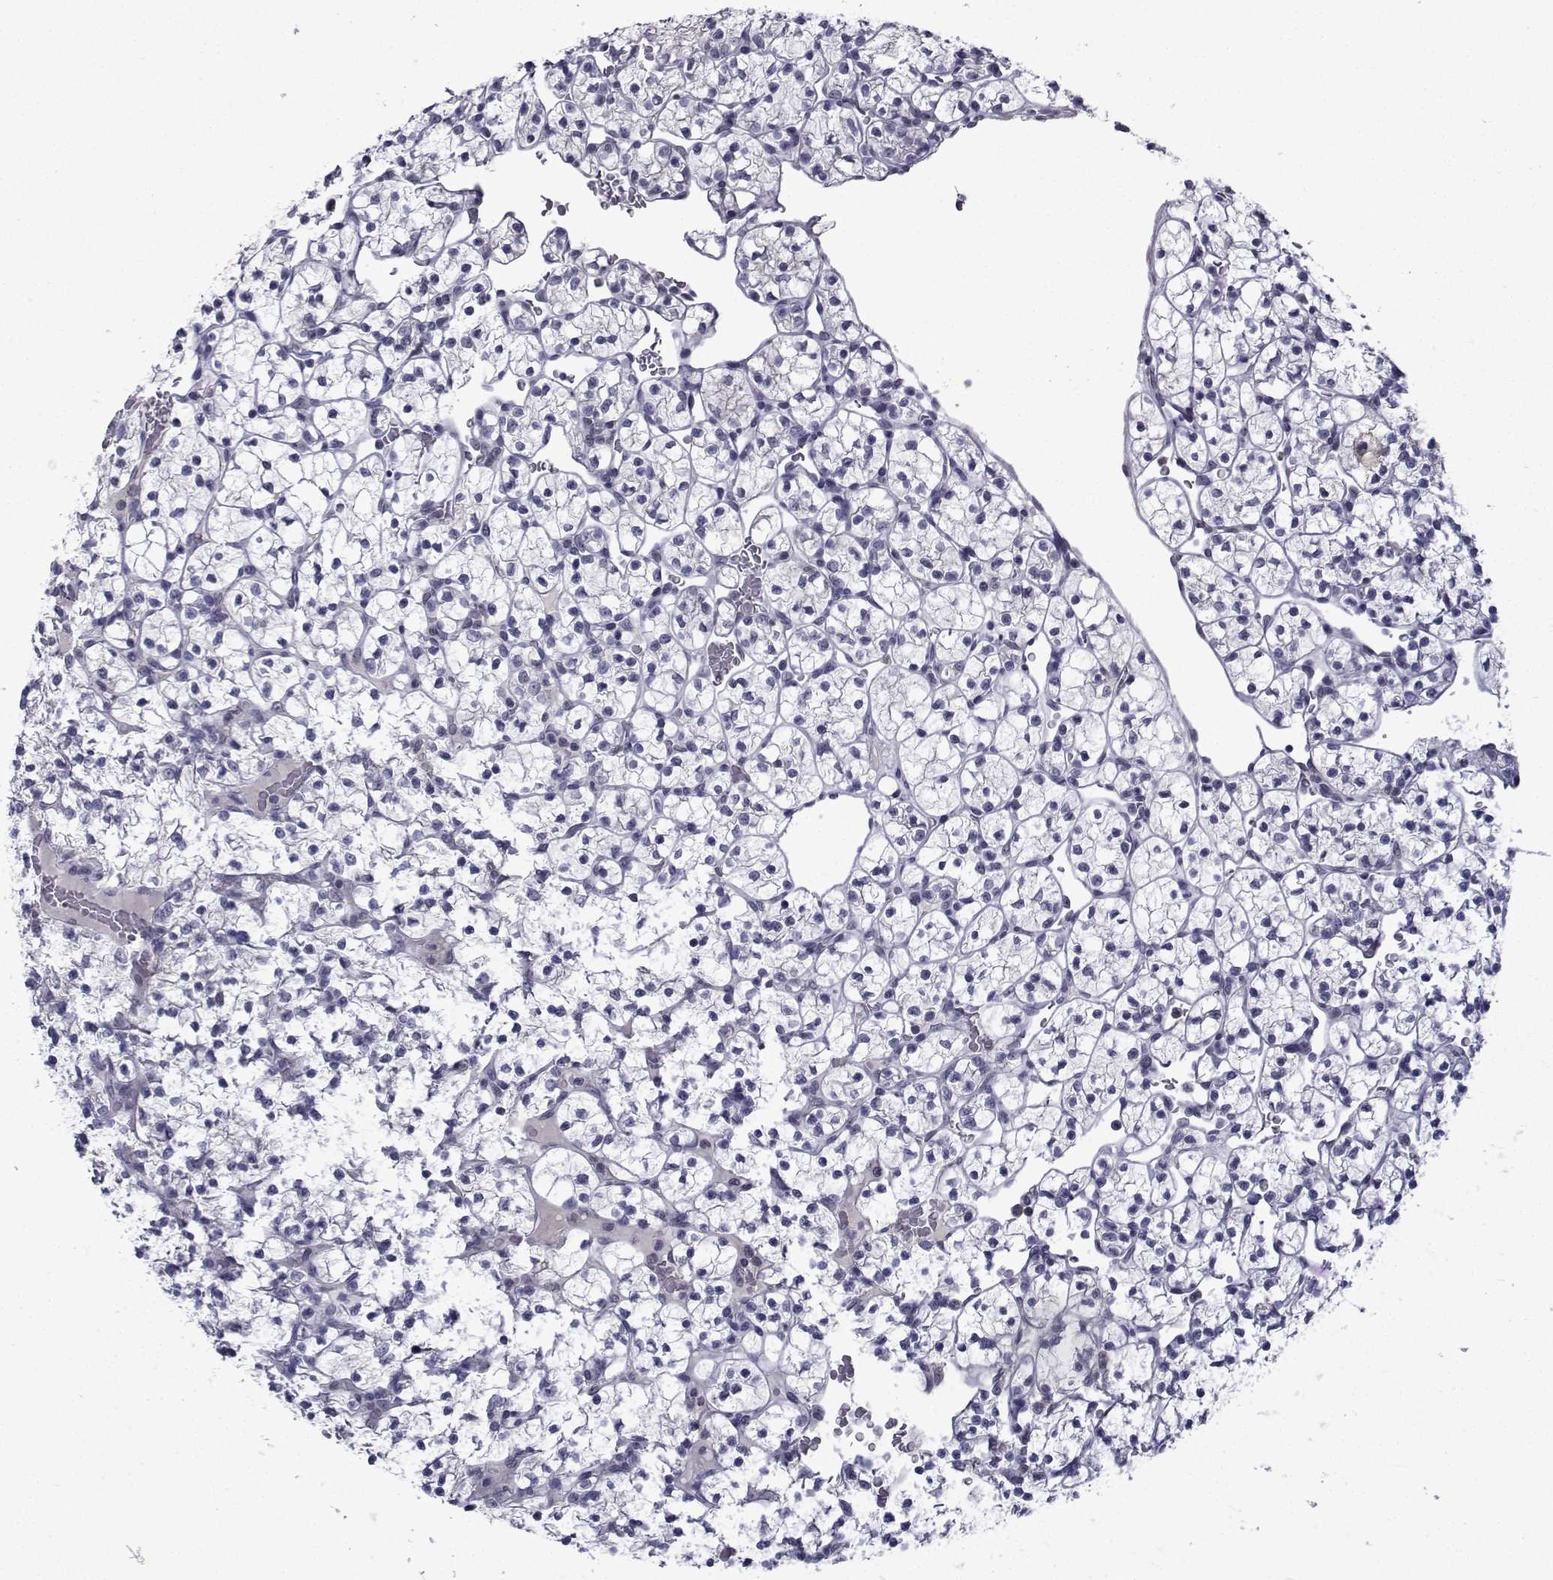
{"staining": {"intensity": "negative", "quantity": "none", "location": "none"}, "tissue": "renal cancer", "cell_type": "Tumor cells", "image_type": "cancer", "snomed": [{"axis": "morphology", "description": "Adenocarcinoma, NOS"}, {"axis": "topography", "description": "Kidney"}], "caption": "Tumor cells show no significant expression in renal cancer (adenocarcinoma).", "gene": "RBM24", "patient": {"sex": "female", "age": 89}}